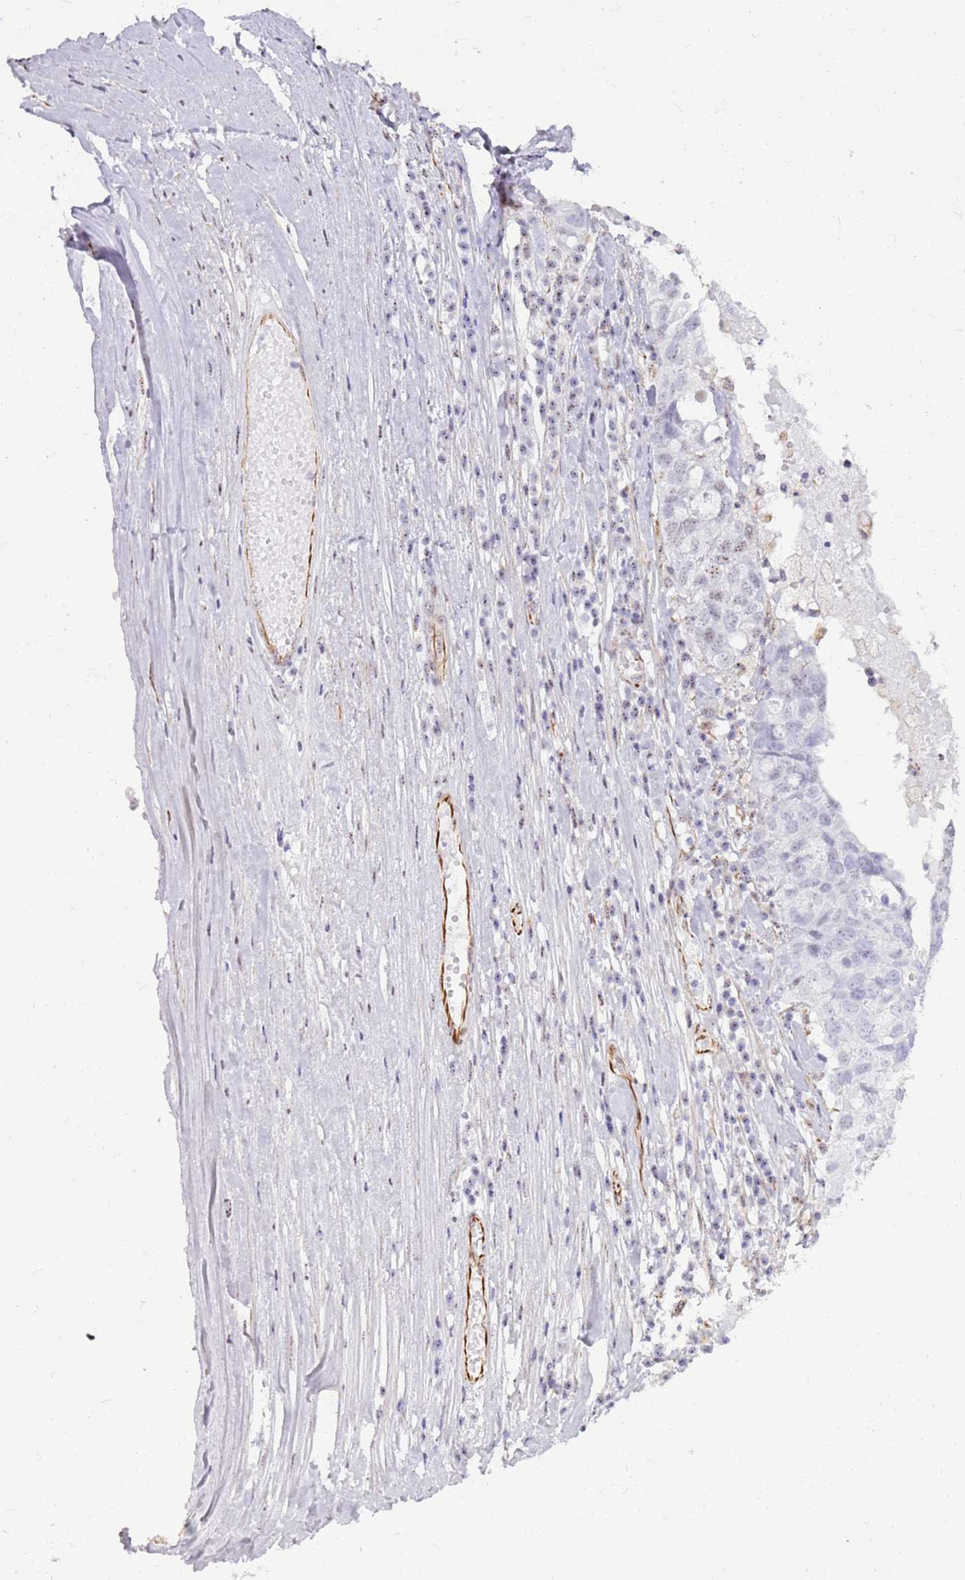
{"staining": {"intensity": "negative", "quantity": "none", "location": "none"}, "tissue": "ovarian cancer", "cell_type": "Tumor cells", "image_type": "cancer", "snomed": [{"axis": "morphology", "description": "Carcinoma, endometroid"}, {"axis": "topography", "description": "Ovary"}], "caption": "Human endometroid carcinoma (ovarian) stained for a protein using IHC reveals no expression in tumor cells.", "gene": "NBPF3", "patient": {"sex": "female", "age": 62}}